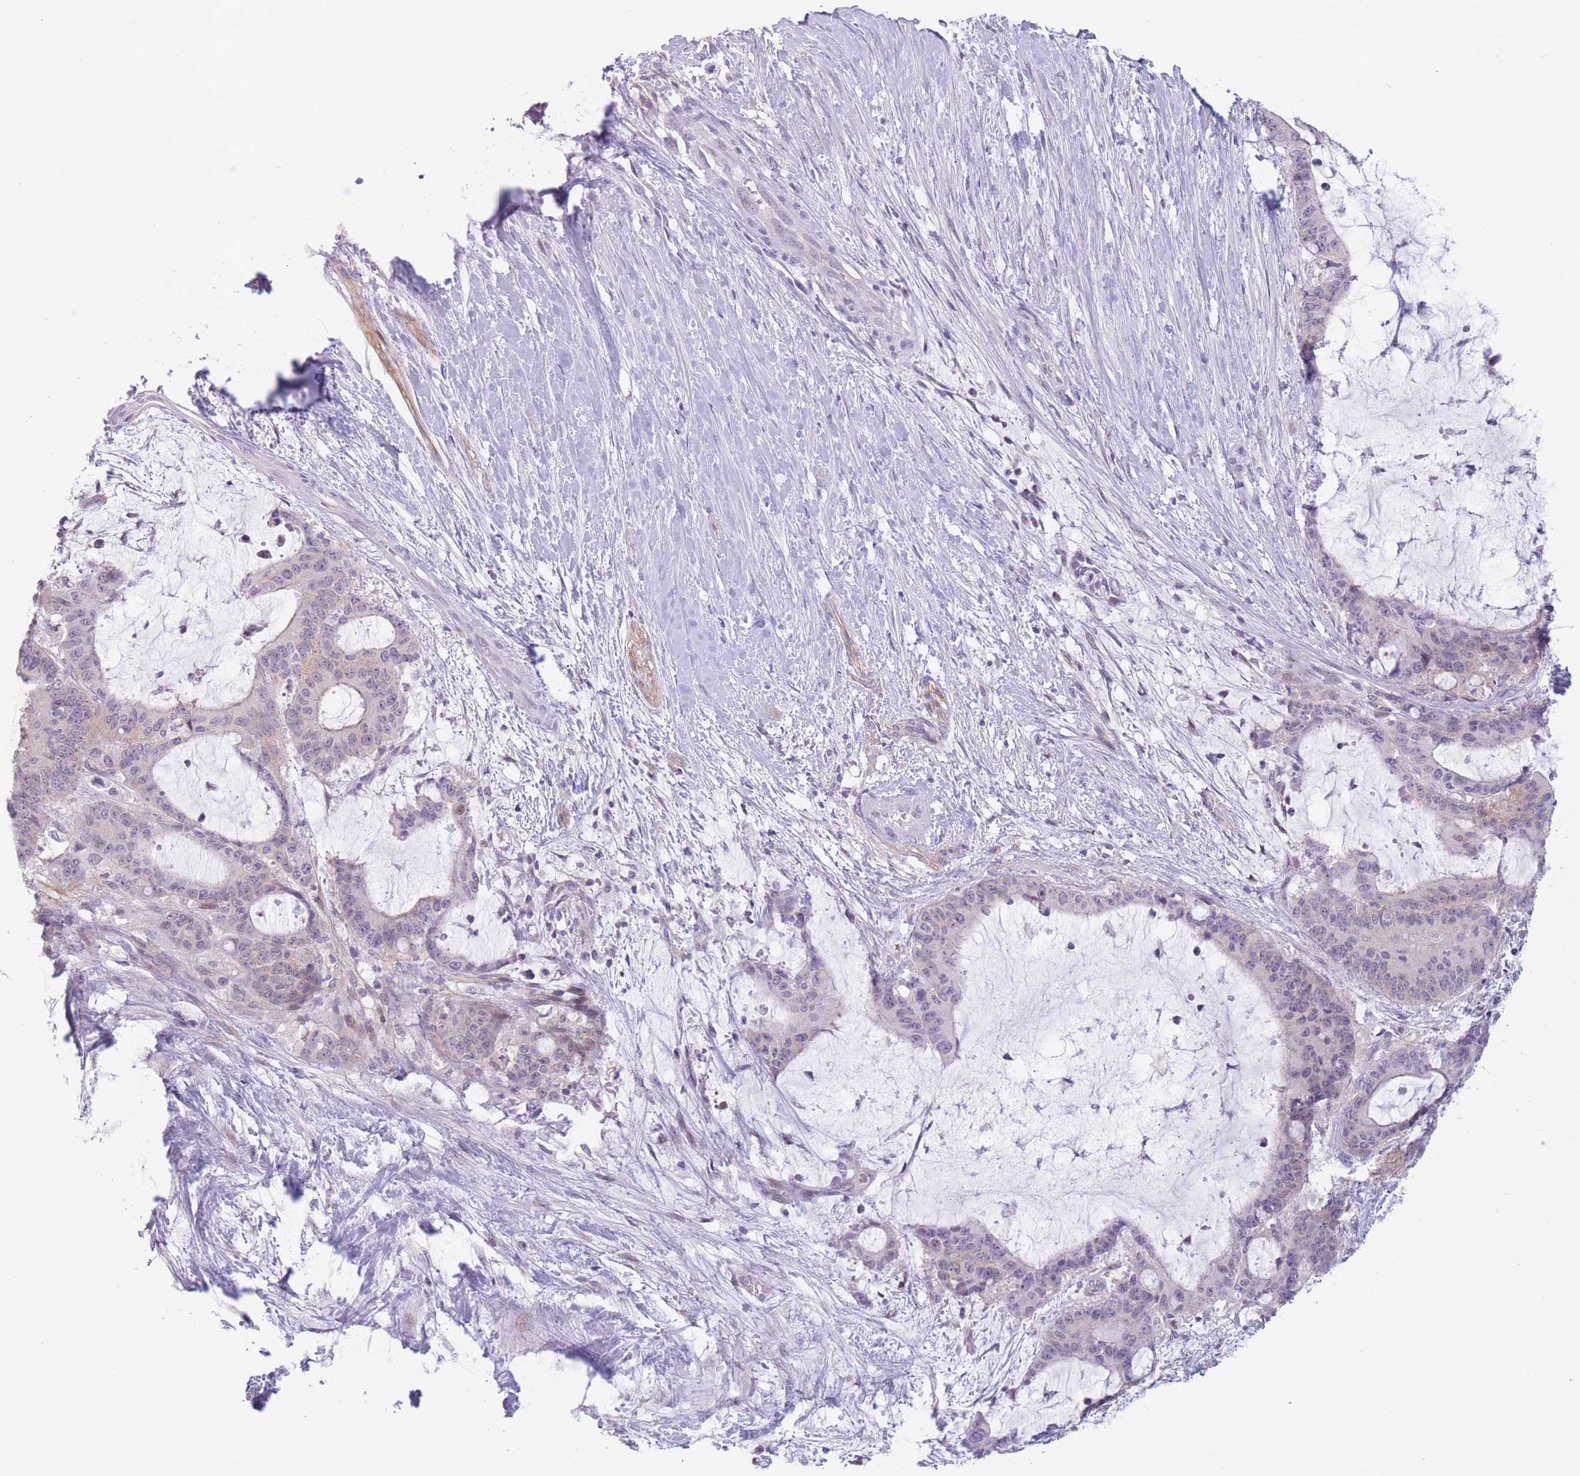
{"staining": {"intensity": "negative", "quantity": "none", "location": "none"}, "tissue": "liver cancer", "cell_type": "Tumor cells", "image_type": "cancer", "snomed": [{"axis": "morphology", "description": "Normal tissue, NOS"}, {"axis": "morphology", "description": "Cholangiocarcinoma"}, {"axis": "topography", "description": "Liver"}, {"axis": "topography", "description": "Peripheral nerve tissue"}], "caption": "This is an immunohistochemistry micrograph of human liver cholangiocarcinoma. There is no positivity in tumor cells.", "gene": "ZNF439", "patient": {"sex": "female", "age": 73}}